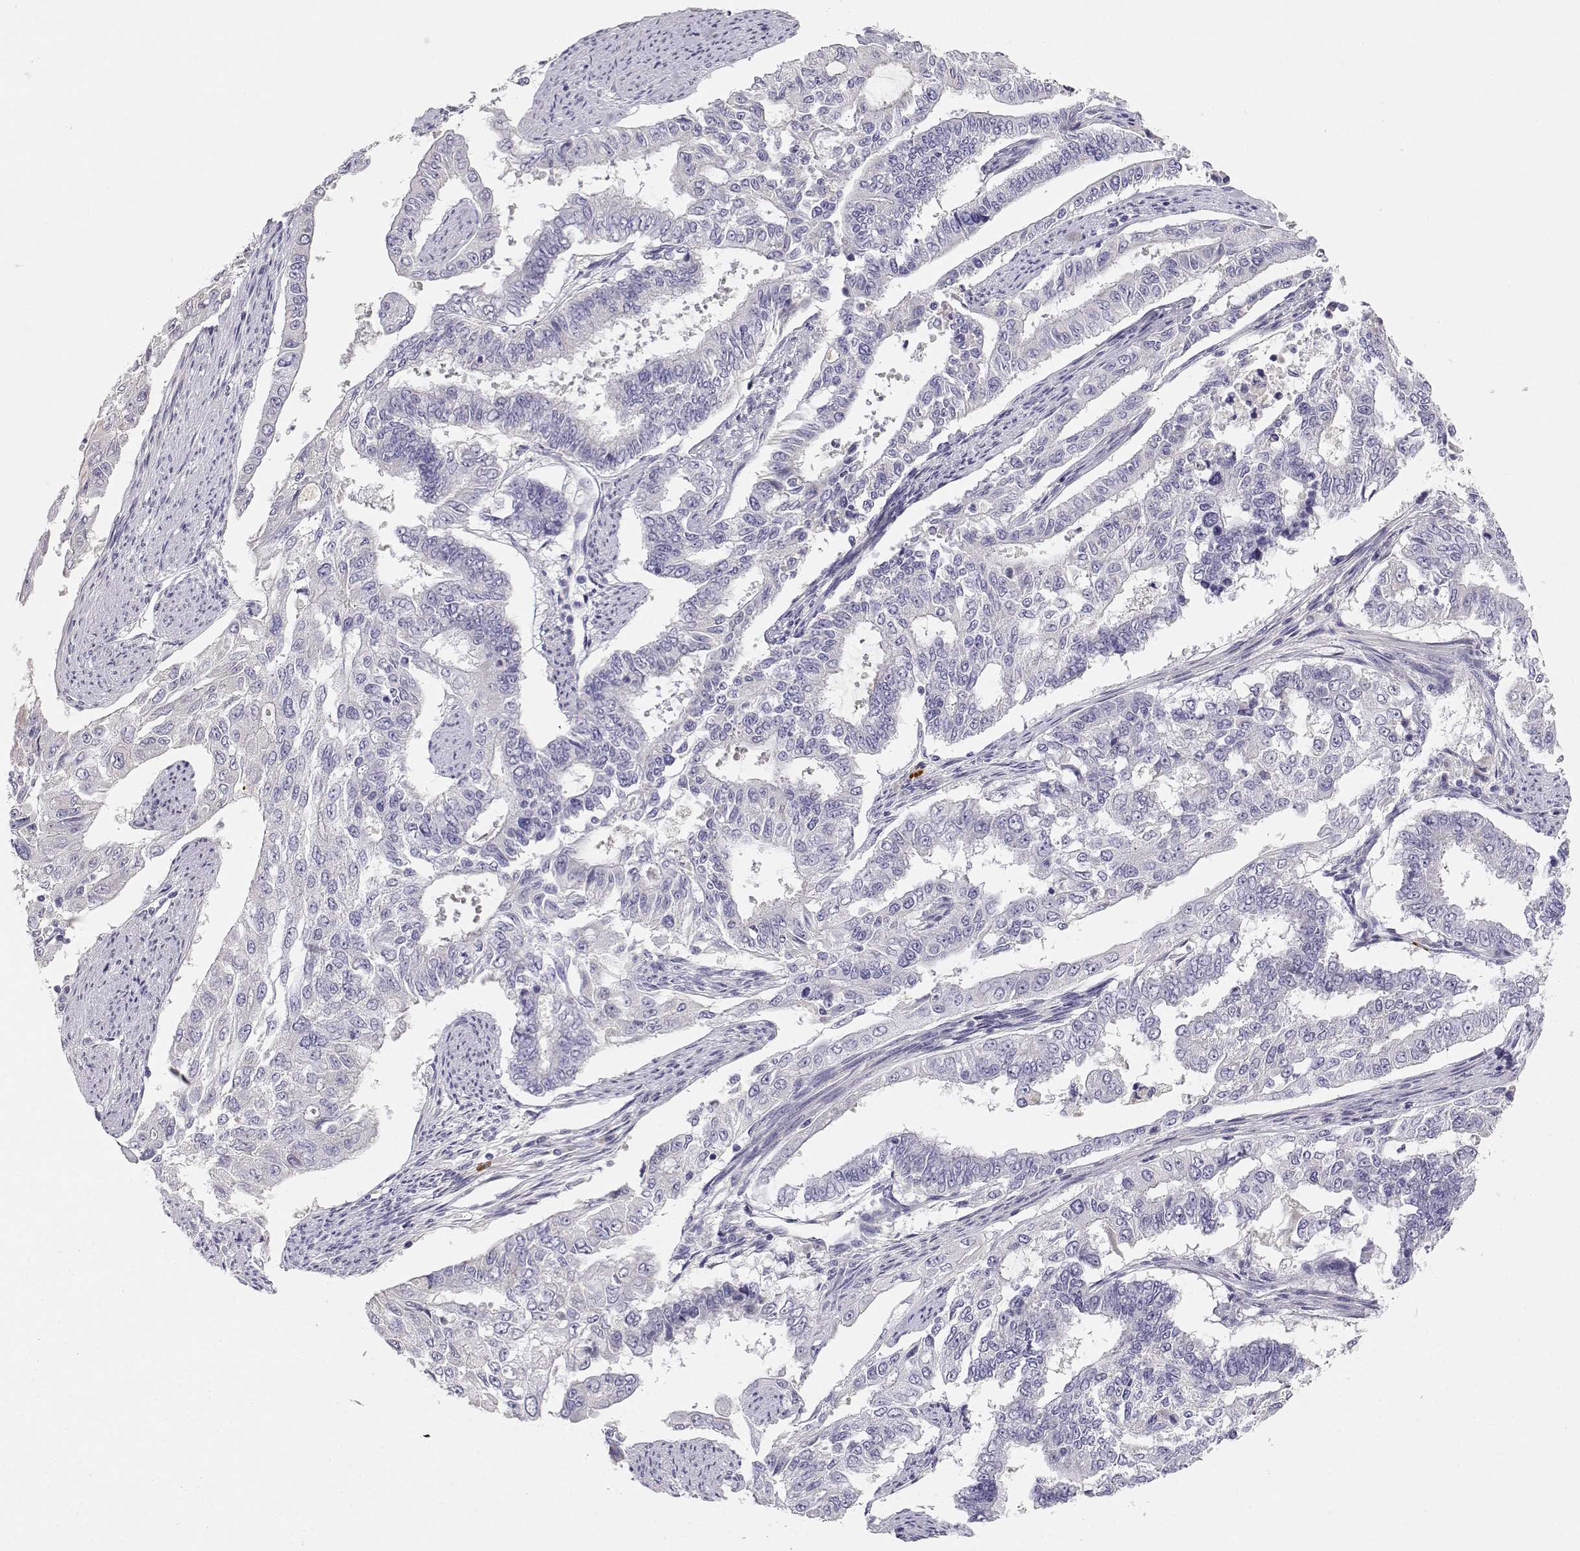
{"staining": {"intensity": "negative", "quantity": "none", "location": "none"}, "tissue": "endometrial cancer", "cell_type": "Tumor cells", "image_type": "cancer", "snomed": [{"axis": "morphology", "description": "Adenocarcinoma, NOS"}, {"axis": "topography", "description": "Uterus"}], "caption": "High power microscopy micrograph of an immunohistochemistry photomicrograph of endometrial adenocarcinoma, revealing no significant expression in tumor cells.", "gene": "GPR174", "patient": {"sex": "female", "age": 59}}